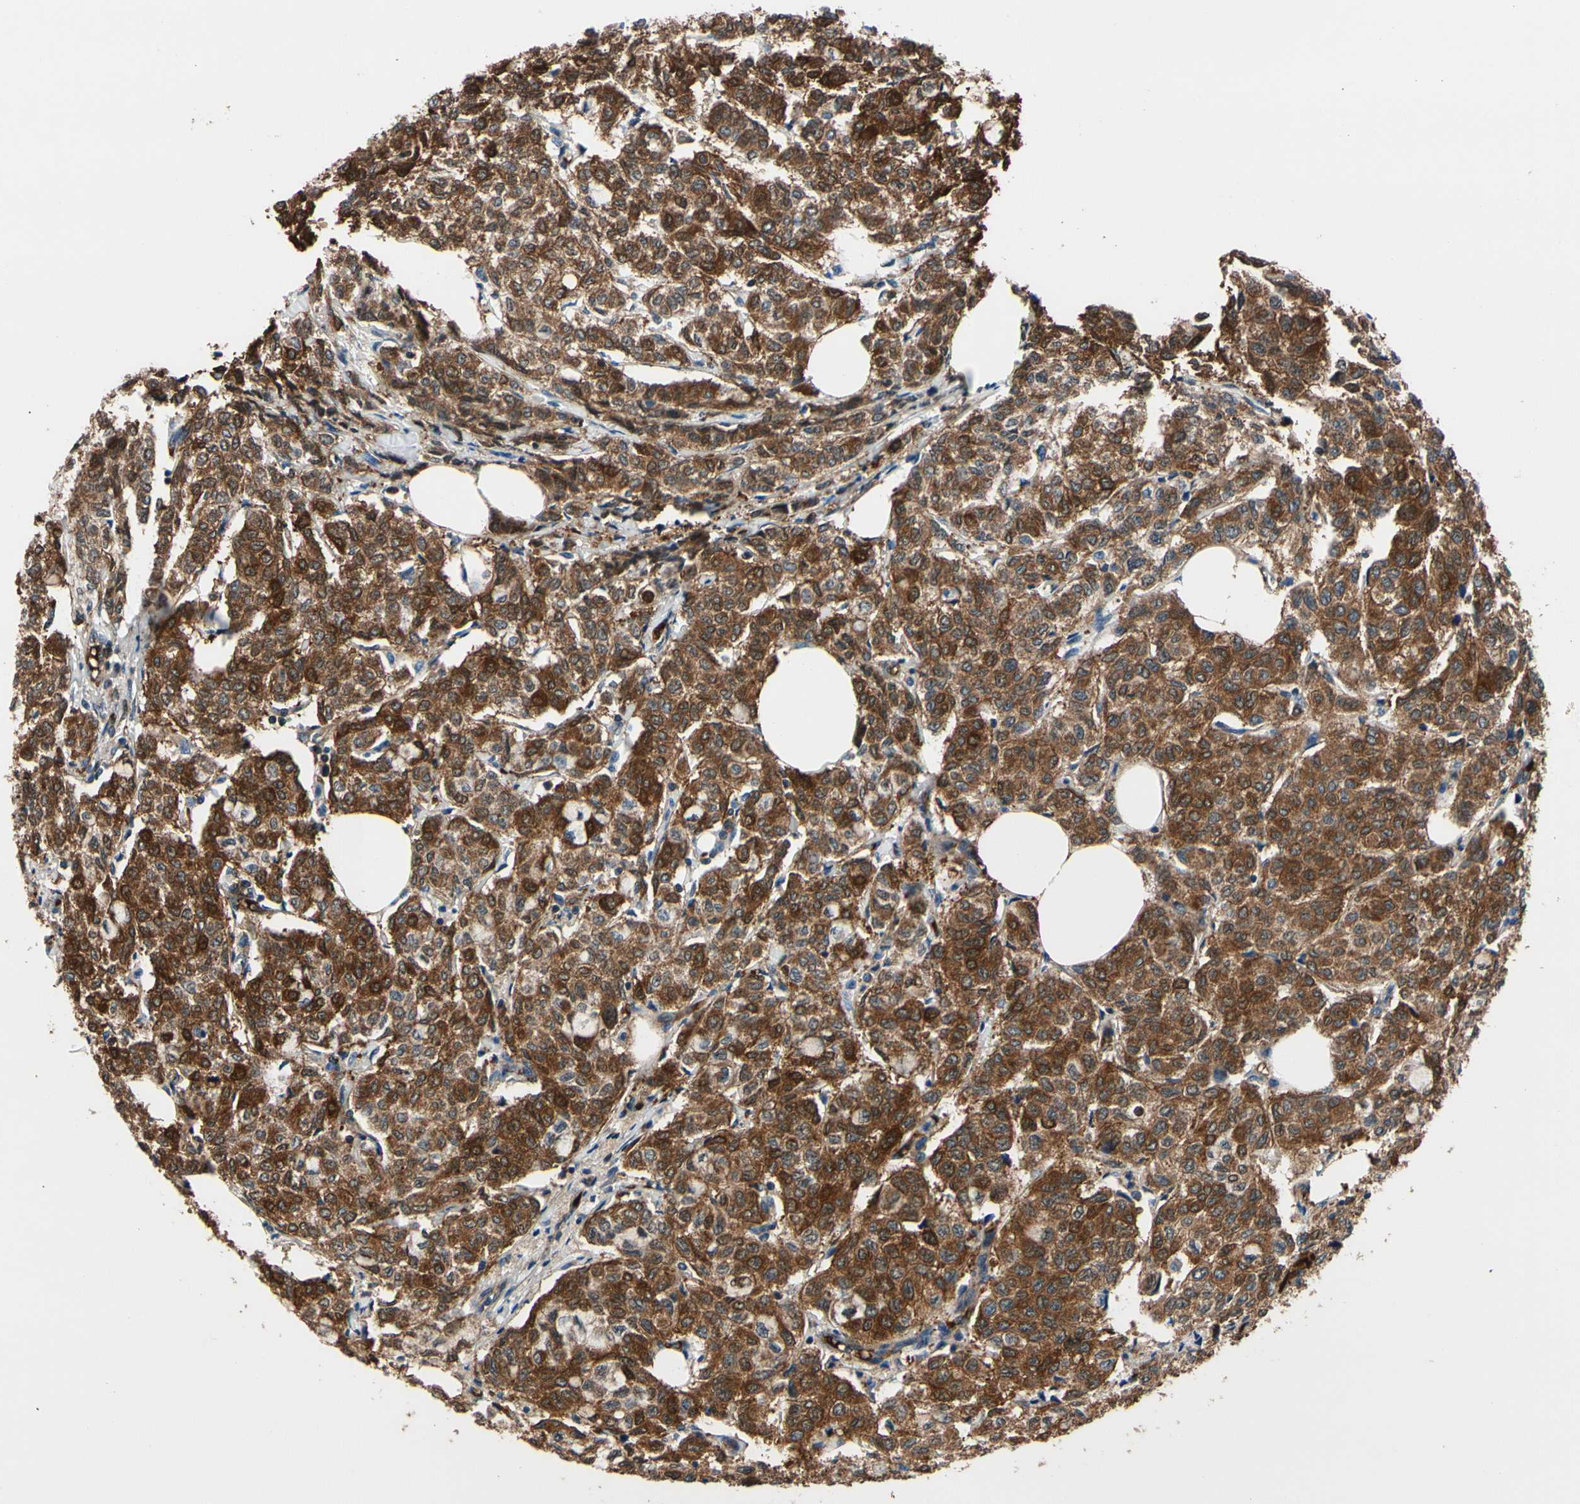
{"staining": {"intensity": "strong", "quantity": ">75%", "location": "cytoplasmic/membranous"}, "tissue": "breast cancer", "cell_type": "Tumor cells", "image_type": "cancer", "snomed": [{"axis": "morphology", "description": "Lobular carcinoma"}, {"axis": "topography", "description": "Breast"}], "caption": "Protein expression analysis of breast cancer (lobular carcinoma) displays strong cytoplasmic/membranous expression in about >75% of tumor cells. The staining was performed using DAB to visualize the protein expression in brown, while the nuclei were stained in blue with hematoxylin (Magnification: 20x).", "gene": "PRDX2", "patient": {"sex": "female", "age": 60}}